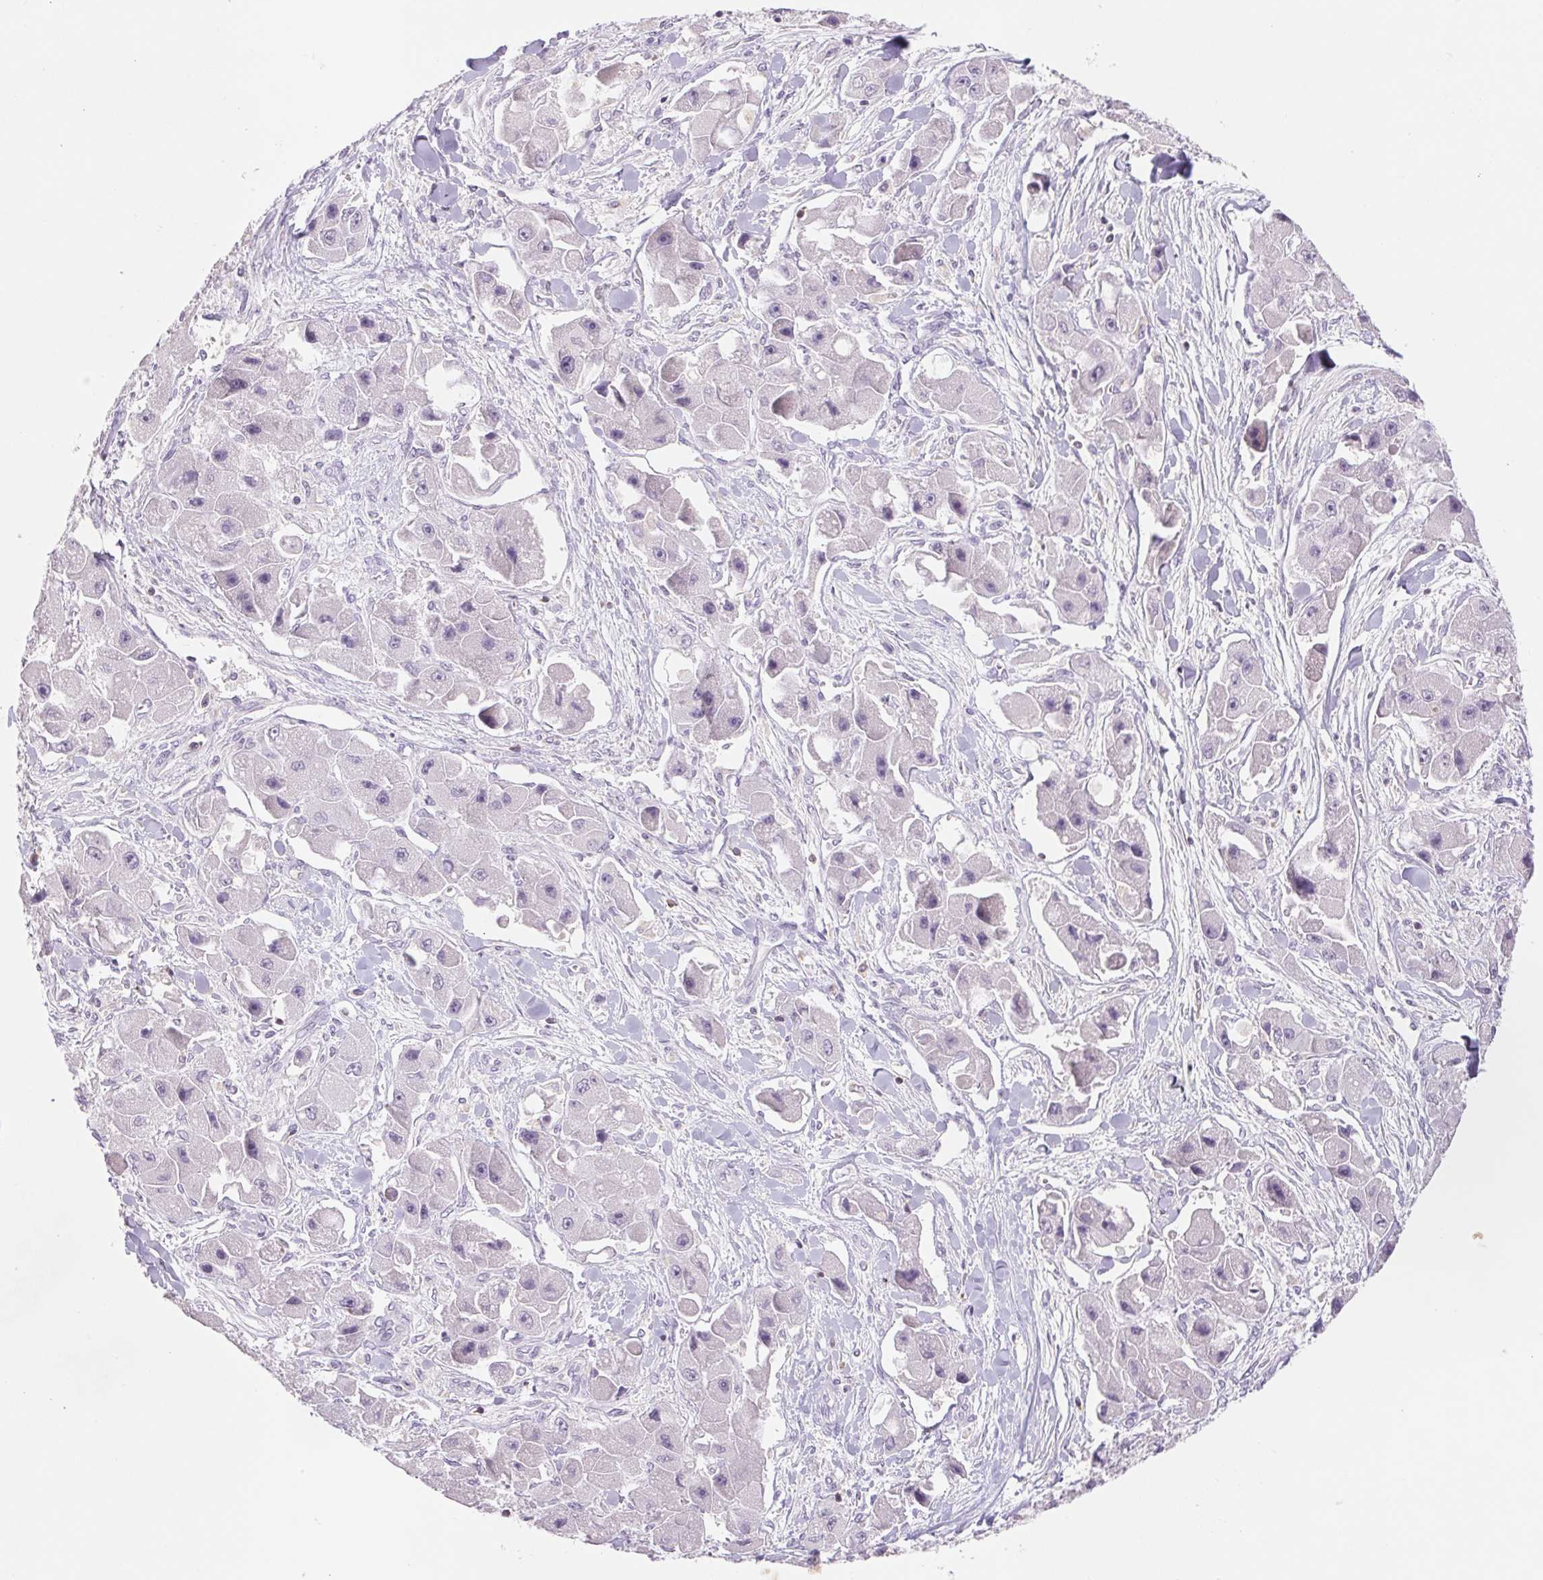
{"staining": {"intensity": "negative", "quantity": "none", "location": "none"}, "tissue": "liver cancer", "cell_type": "Tumor cells", "image_type": "cancer", "snomed": [{"axis": "morphology", "description": "Carcinoma, Hepatocellular, NOS"}, {"axis": "topography", "description": "Liver"}], "caption": "An image of liver hepatocellular carcinoma stained for a protein displays no brown staining in tumor cells.", "gene": "KIF26A", "patient": {"sex": "male", "age": 24}}